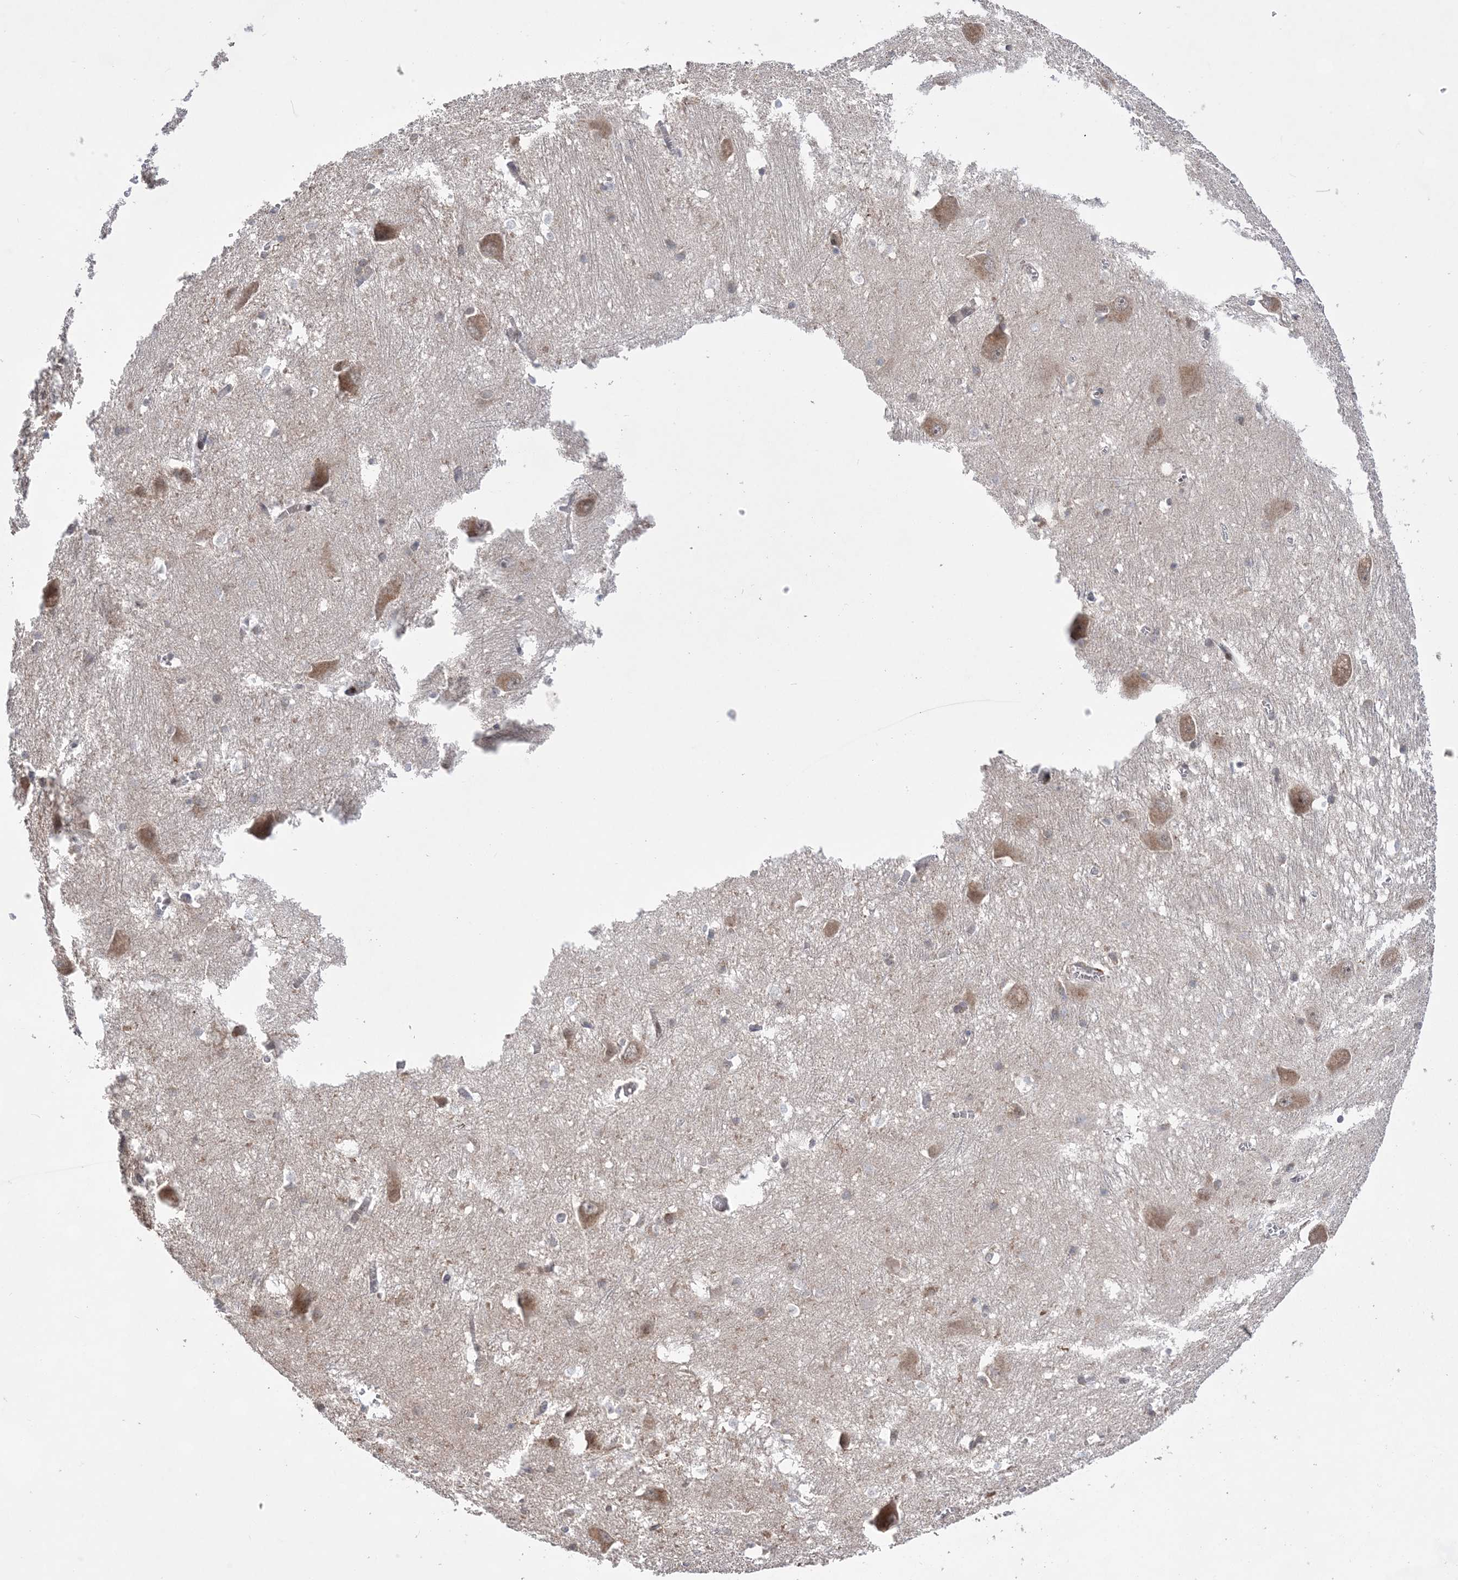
{"staining": {"intensity": "weak", "quantity": "<25%", "location": "cytoplasmic/membranous"}, "tissue": "caudate", "cell_type": "Glial cells", "image_type": "normal", "snomed": [{"axis": "morphology", "description": "Normal tissue, NOS"}, {"axis": "topography", "description": "Lateral ventricle wall"}], "caption": "Immunohistochemistry image of unremarkable caudate: caudate stained with DAB (3,3'-diaminobenzidine) demonstrates no significant protein positivity in glial cells.", "gene": "ANAPC15", "patient": {"sex": "male", "age": 37}}